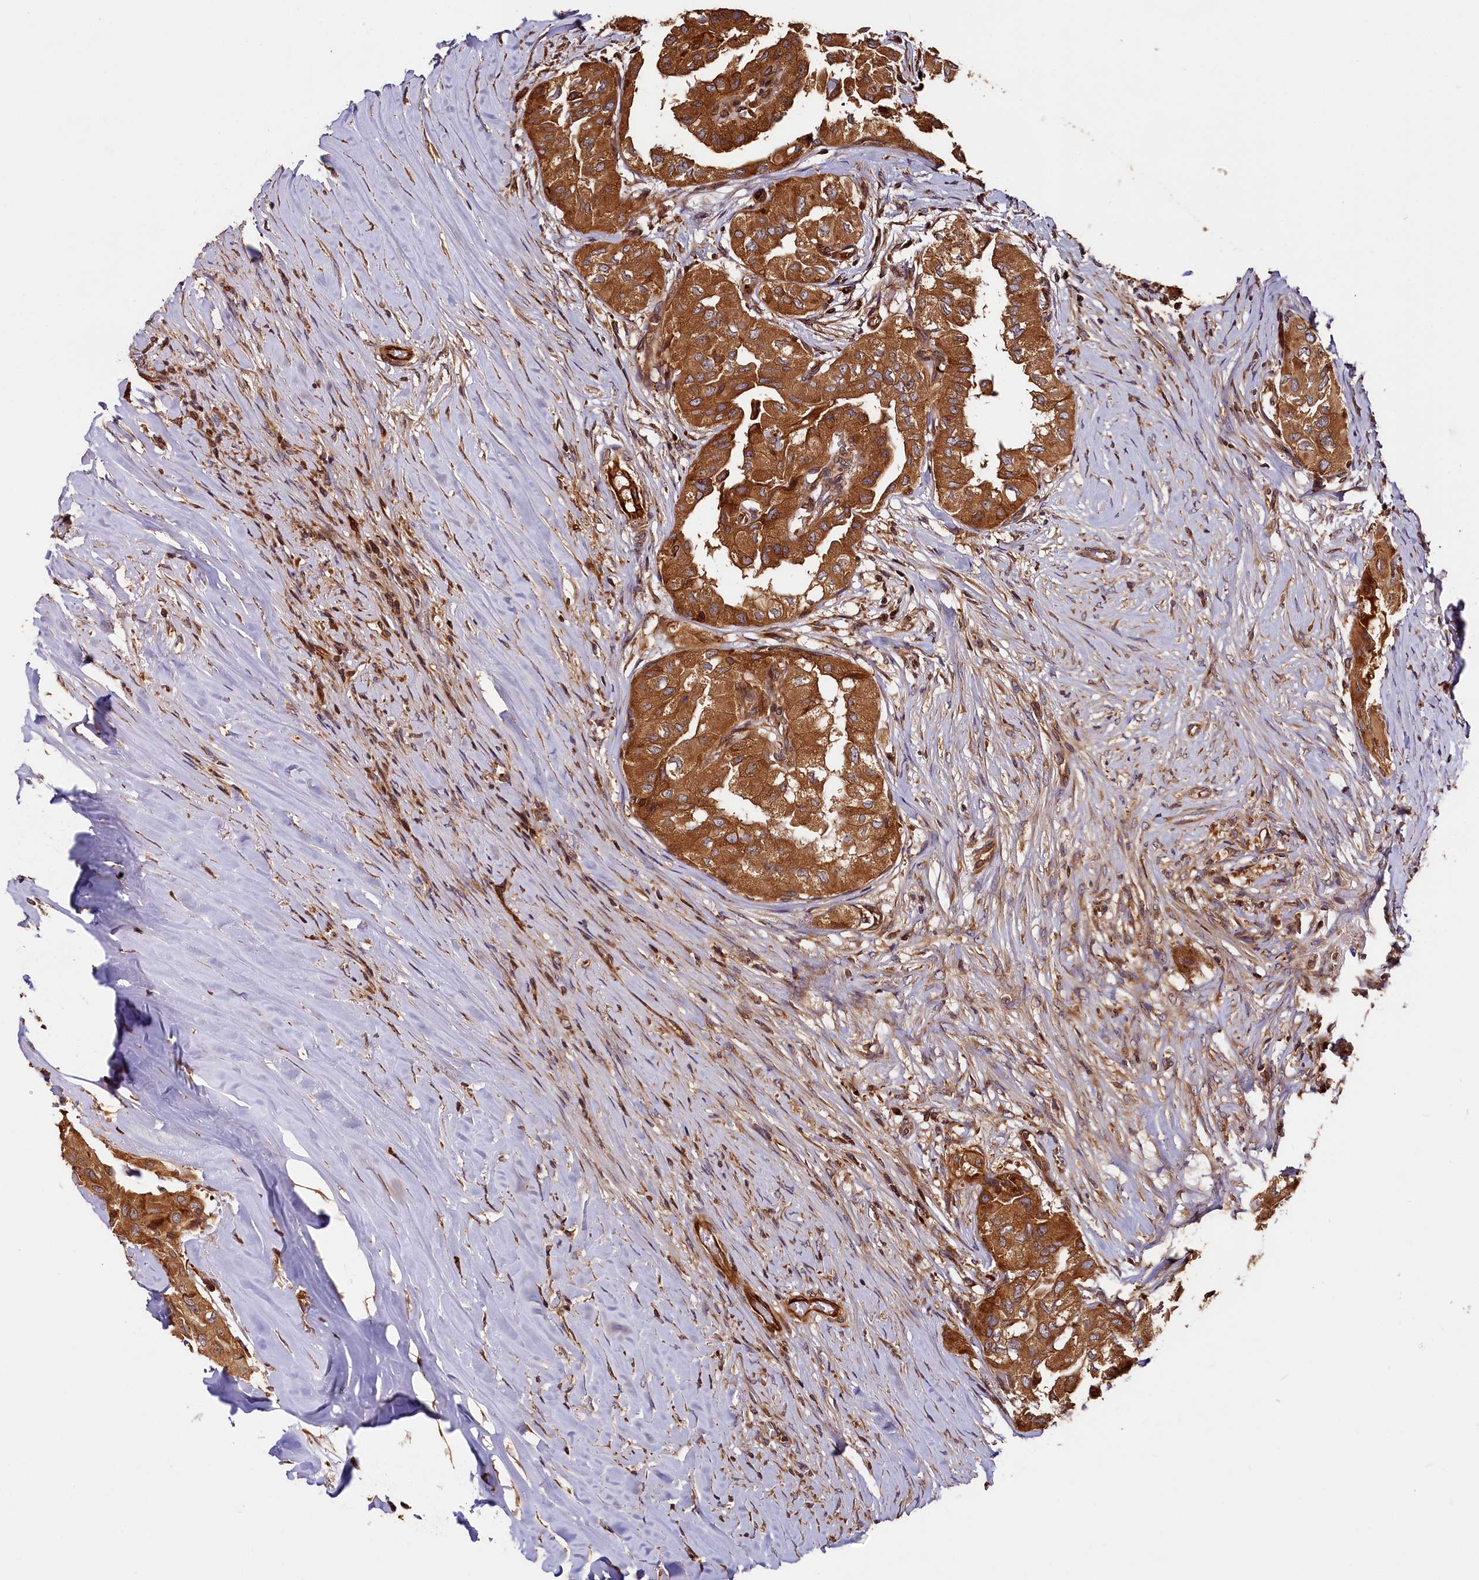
{"staining": {"intensity": "strong", "quantity": ">75%", "location": "cytoplasmic/membranous"}, "tissue": "thyroid cancer", "cell_type": "Tumor cells", "image_type": "cancer", "snomed": [{"axis": "morphology", "description": "Papillary adenocarcinoma, NOS"}, {"axis": "topography", "description": "Thyroid gland"}], "caption": "This photomicrograph shows thyroid cancer (papillary adenocarcinoma) stained with immunohistochemistry to label a protein in brown. The cytoplasmic/membranous of tumor cells show strong positivity for the protein. Nuclei are counter-stained blue.", "gene": "HMOX2", "patient": {"sex": "female", "age": 59}}